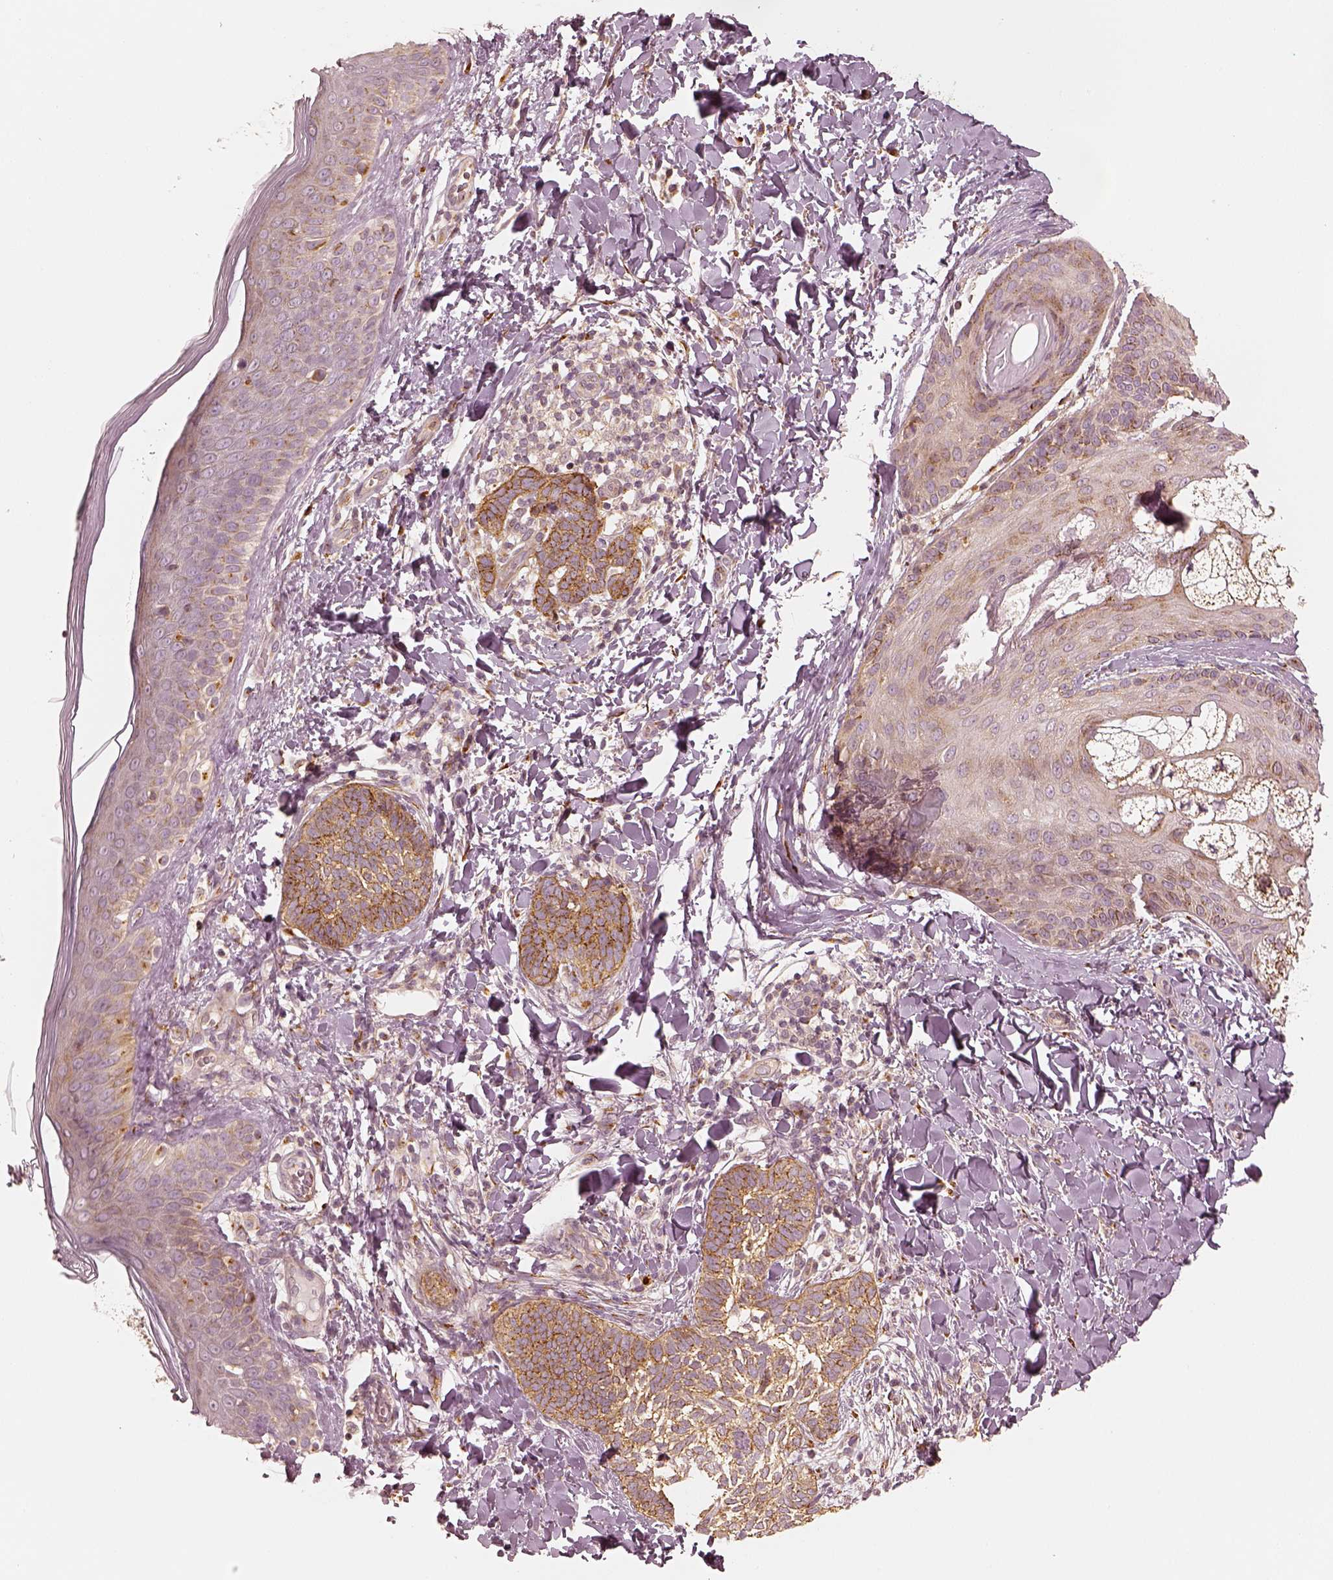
{"staining": {"intensity": "moderate", "quantity": "25%-75%", "location": "cytoplasmic/membranous"}, "tissue": "skin cancer", "cell_type": "Tumor cells", "image_type": "cancer", "snomed": [{"axis": "morphology", "description": "Normal tissue, NOS"}, {"axis": "morphology", "description": "Basal cell carcinoma"}, {"axis": "topography", "description": "Skin"}], "caption": "Skin basal cell carcinoma stained for a protein (brown) displays moderate cytoplasmic/membranous positive staining in about 25%-75% of tumor cells.", "gene": "GORASP2", "patient": {"sex": "male", "age": 46}}